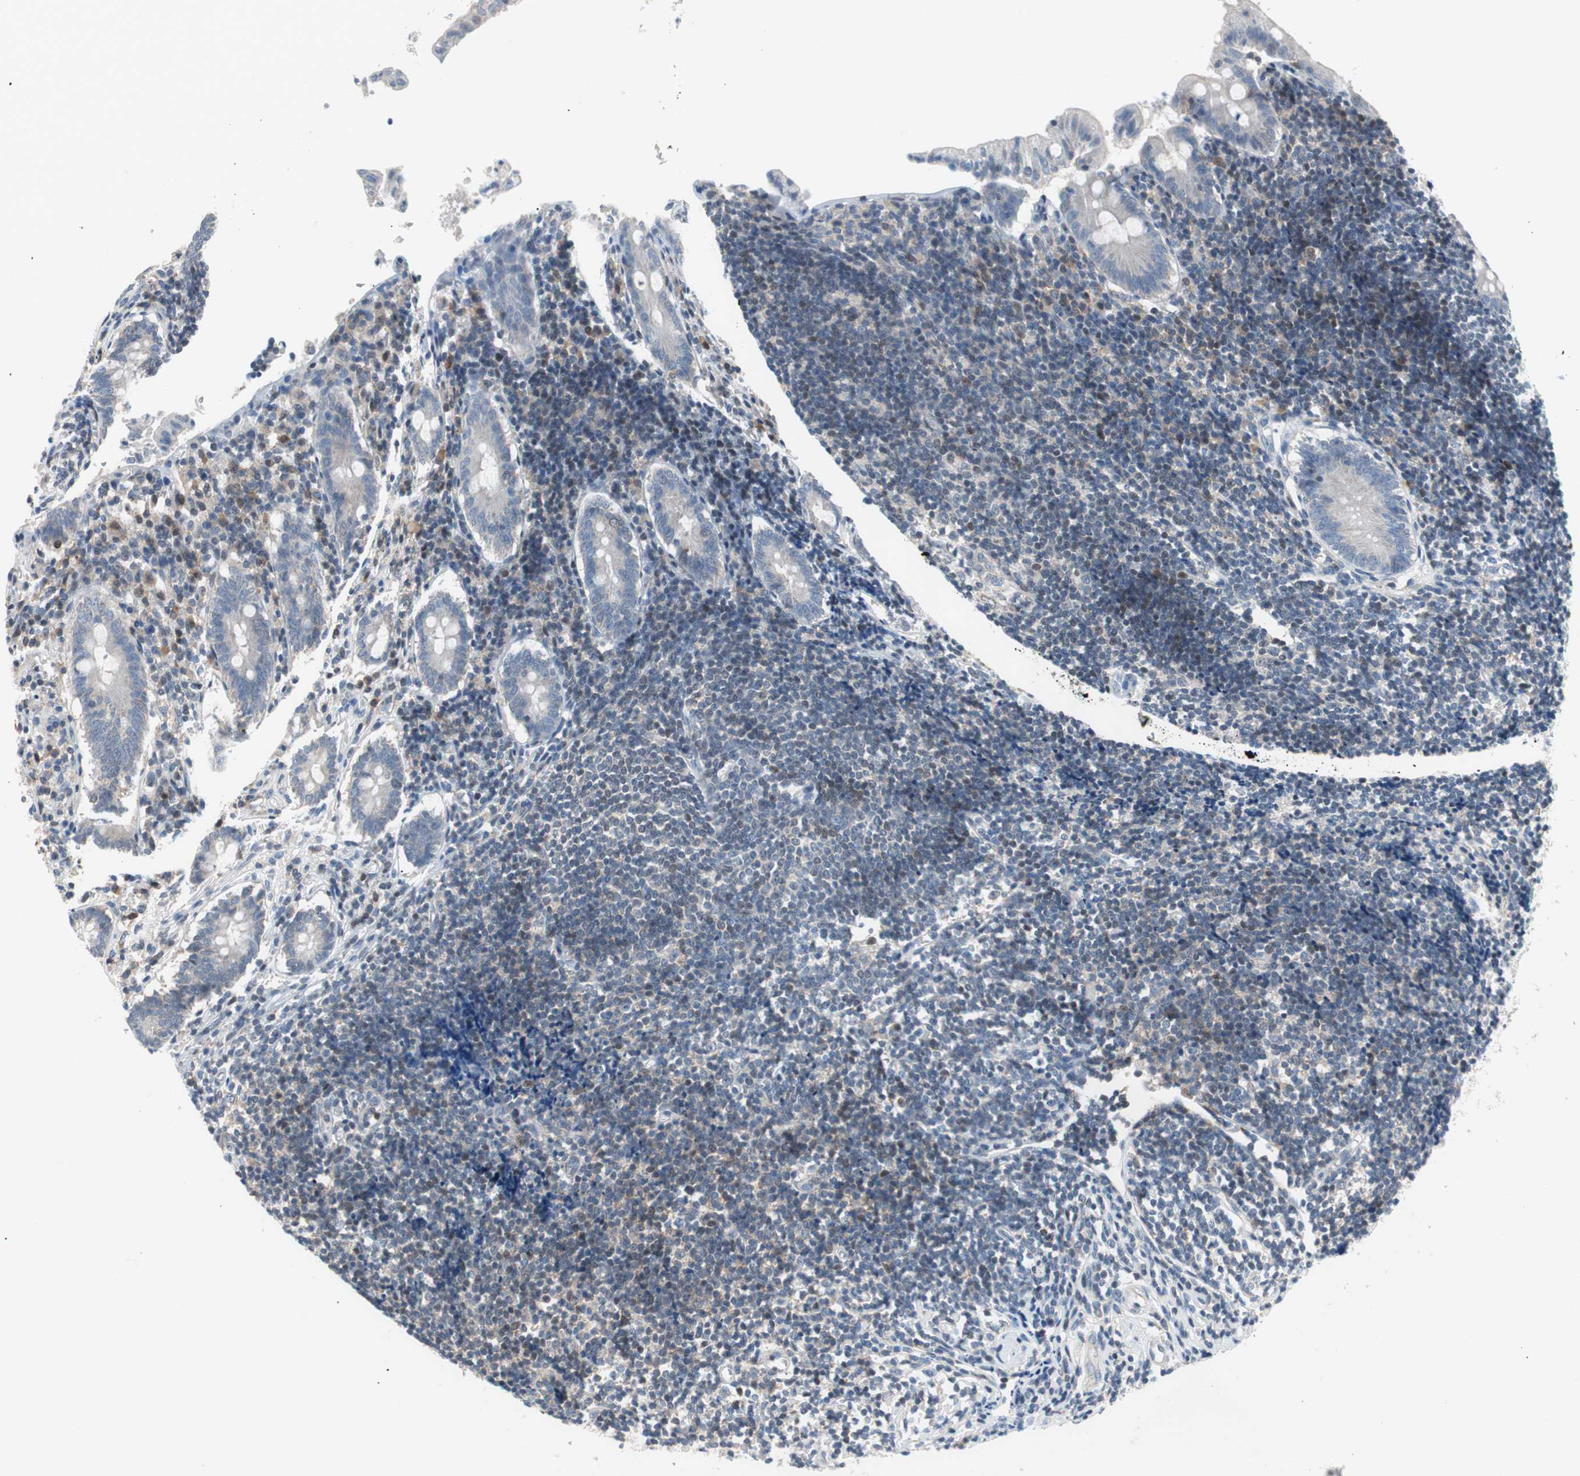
{"staining": {"intensity": "negative", "quantity": "none", "location": "none"}, "tissue": "appendix", "cell_type": "Glandular cells", "image_type": "normal", "snomed": [{"axis": "morphology", "description": "Normal tissue, NOS"}, {"axis": "topography", "description": "Appendix"}], "caption": "Immunohistochemistry (IHC) image of benign appendix: human appendix stained with DAB reveals no significant protein expression in glandular cells.", "gene": "POLH", "patient": {"sex": "female", "age": 50}}